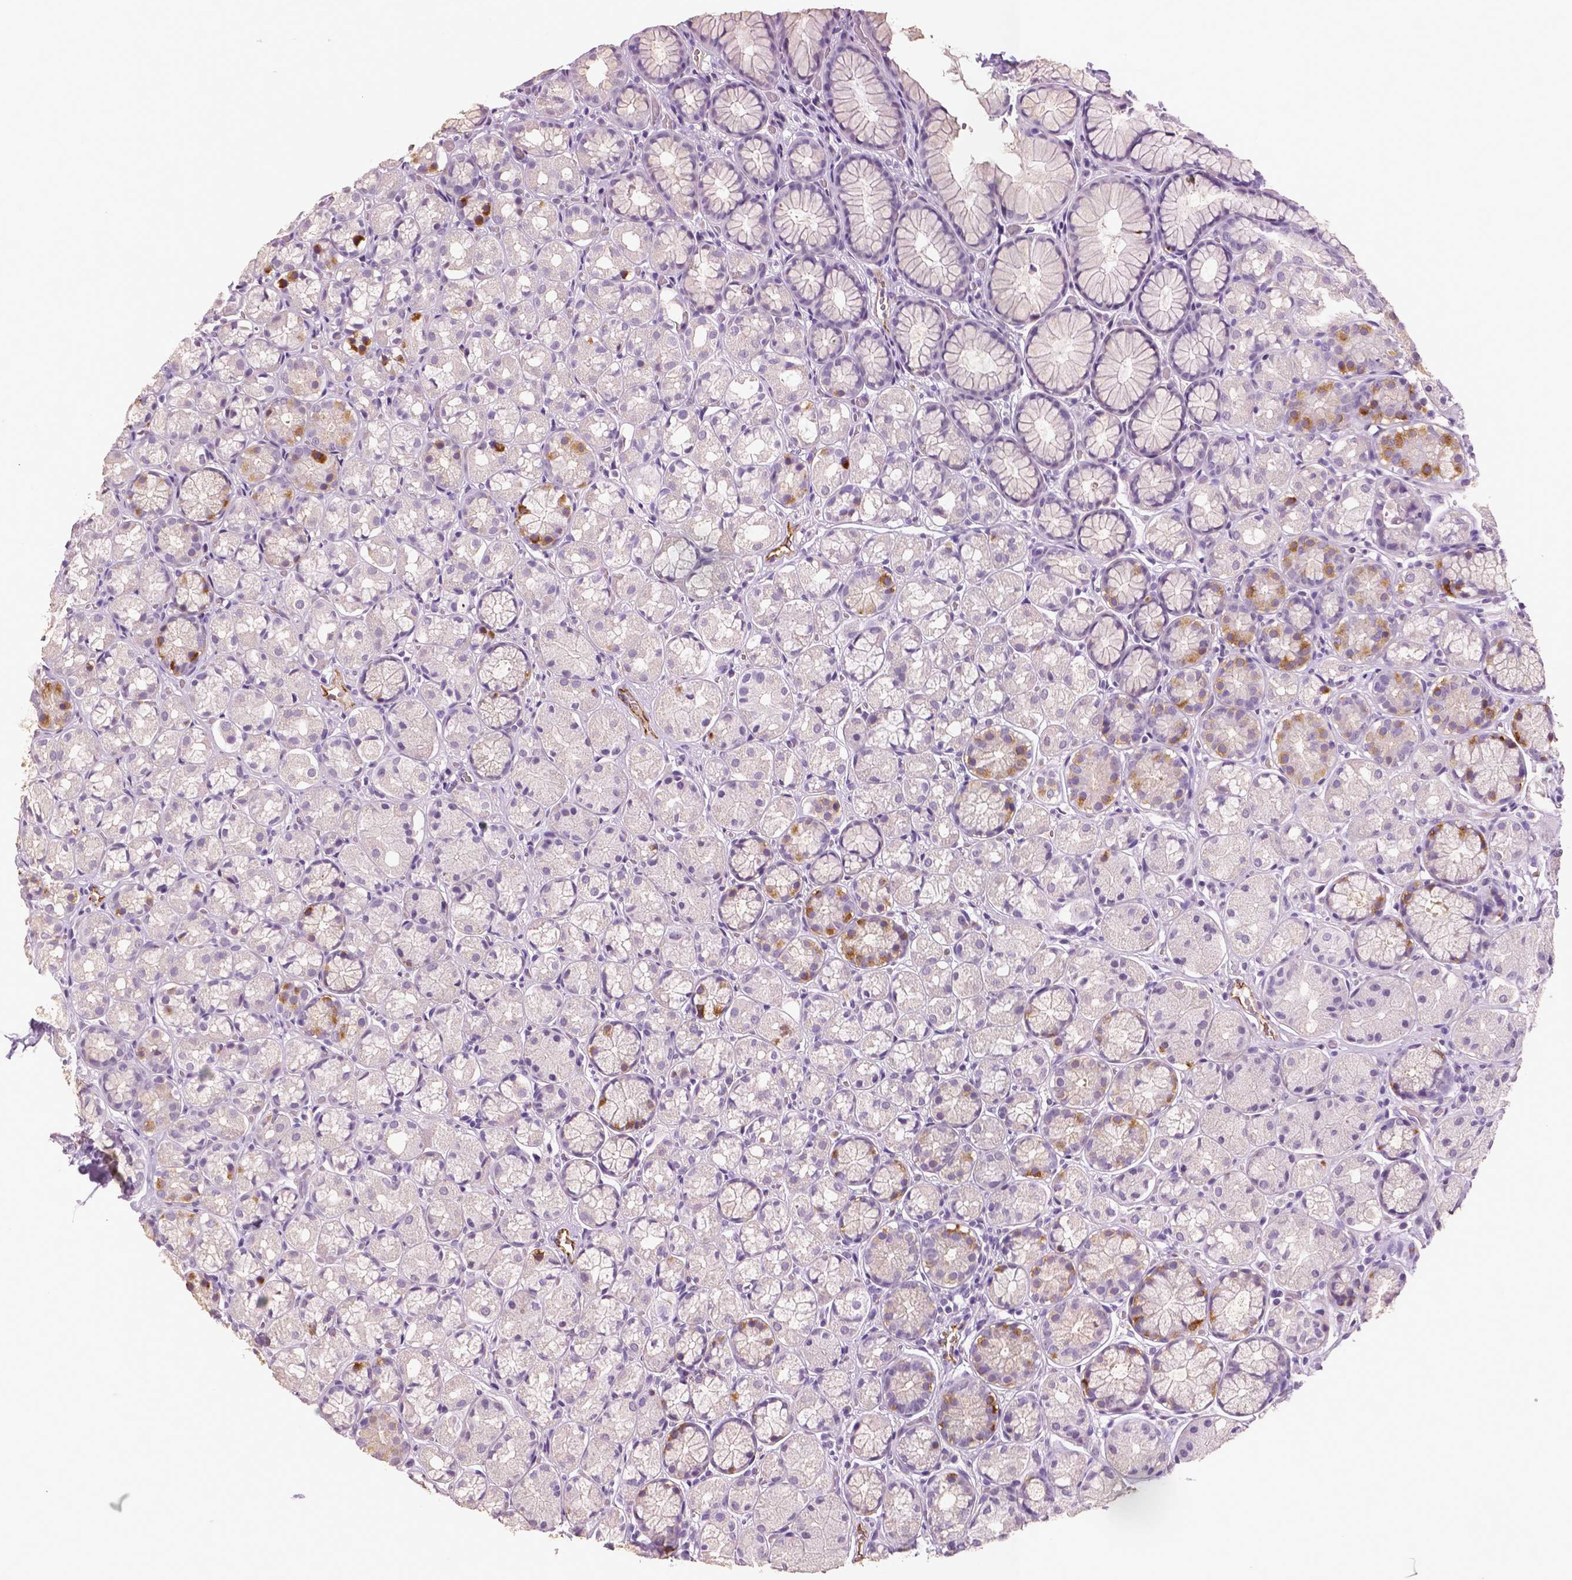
{"staining": {"intensity": "moderate", "quantity": "<25%", "location": "cytoplasmic/membranous"}, "tissue": "stomach", "cell_type": "Glandular cells", "image_type": "normal", "snomed": [{"axis": "morphology", "description": "Normal tissue, NOS"}, {"axis": "topography", "description": "Stomach"}], "caption": "Protein expression analysis of normal human stomach reveals moderate cytoplasmic/membranous staining in approximately <25% of glandular cells.", "gene": "TSPAN7", "patient": {"sex": "male", "age": 70}}